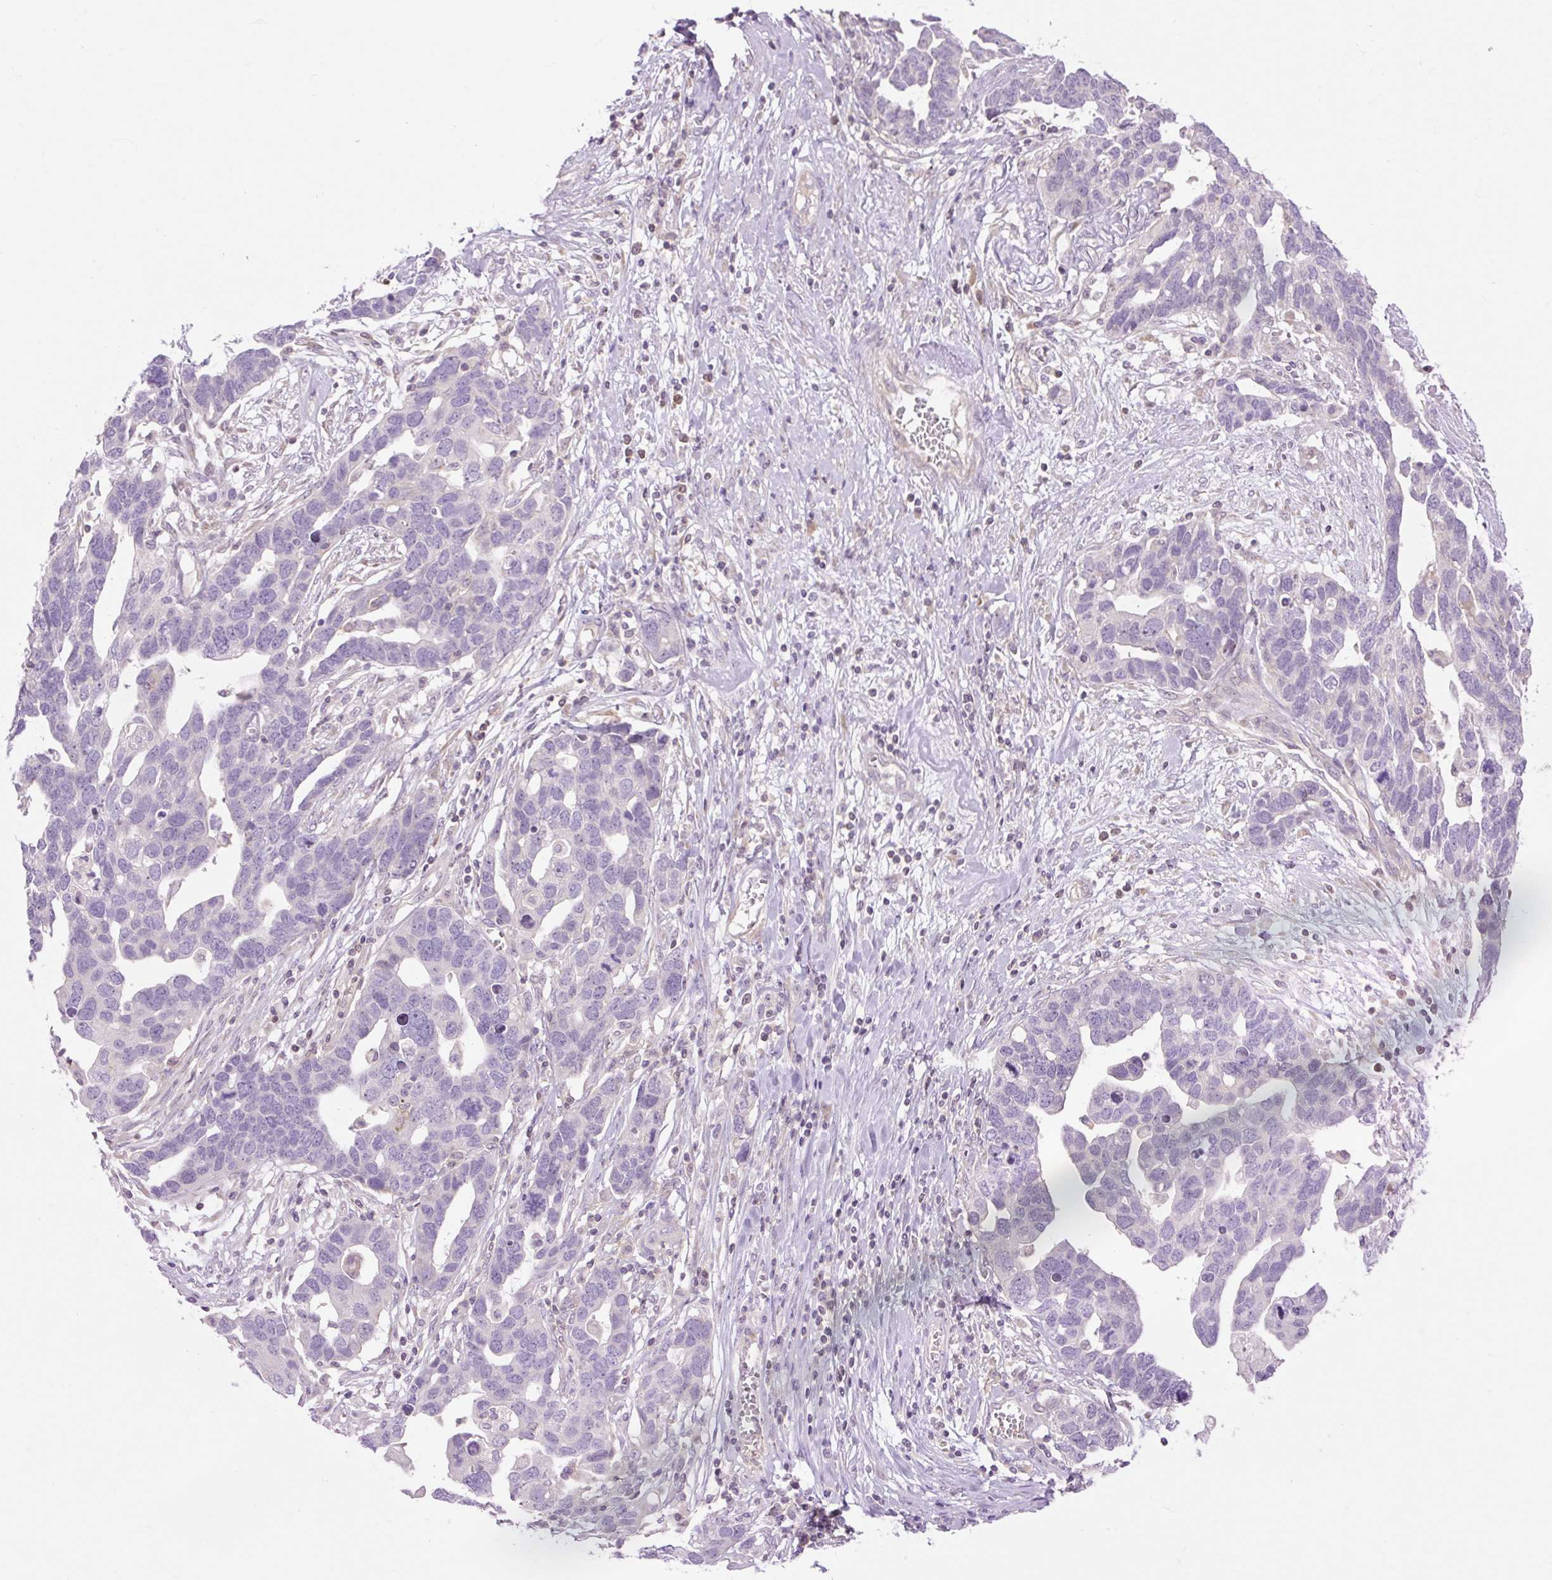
{"staining": {"intensity": "negative", "quantity": "none", "location": "none"}, "tissue": "ovarian cancer", "cell_type": "Tumor cells", "image_type": "cancer", "snomed": [{"axis": "morphology", "description": "Cystadenocarcinoma, serous, NOS"}, {"axis": "topography", "description": "Ovary"}], "caption": "This photomicrograph is of ovarian serous cystadenocarcinoma stained with IHC to label a protein in brown with the nuclei are counter-stained blue. There is no staining in tumor cells.", "gene": "GRID2", "patient": {"sex": "female", "age": 54}}